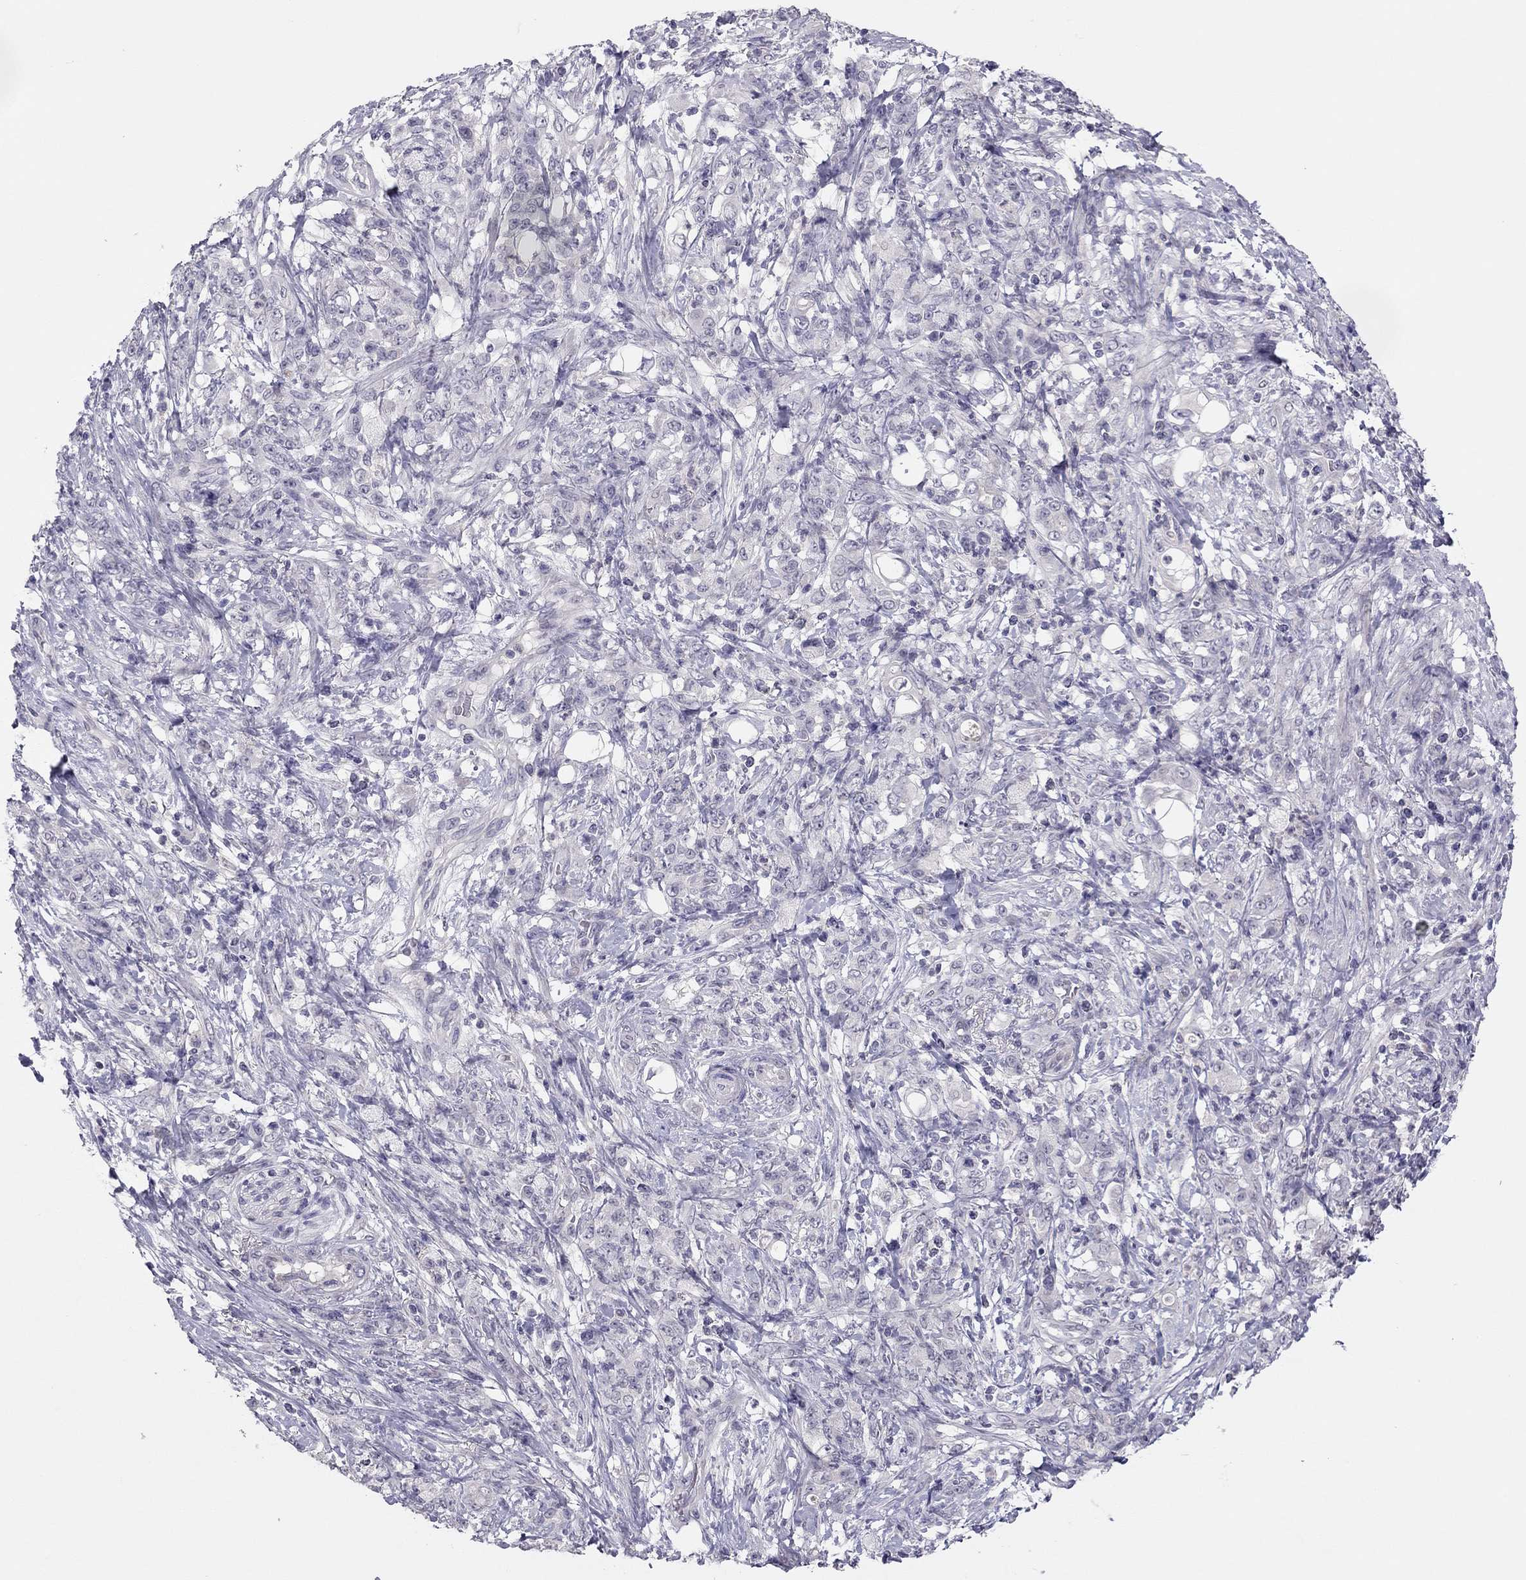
{"staining": {"intensity": "negative", "quantity": "none", "location": "none"}, "tissue": "stomach cancer", "cell_type": "Tumor cells", "image_type": "cancer", "snomed": [{"axis": "morphology", "description": "Adenocarcinoma, NOS"}, {"axis": "topography", "description": "Stomach"}], "caption": "Human stomach adenocarcinoma stained for a protein using immunohistochemistry displays no staining in tumor cells.", "gene": "ADORA2A", "patient": {"sex": "female", "age": 79}}